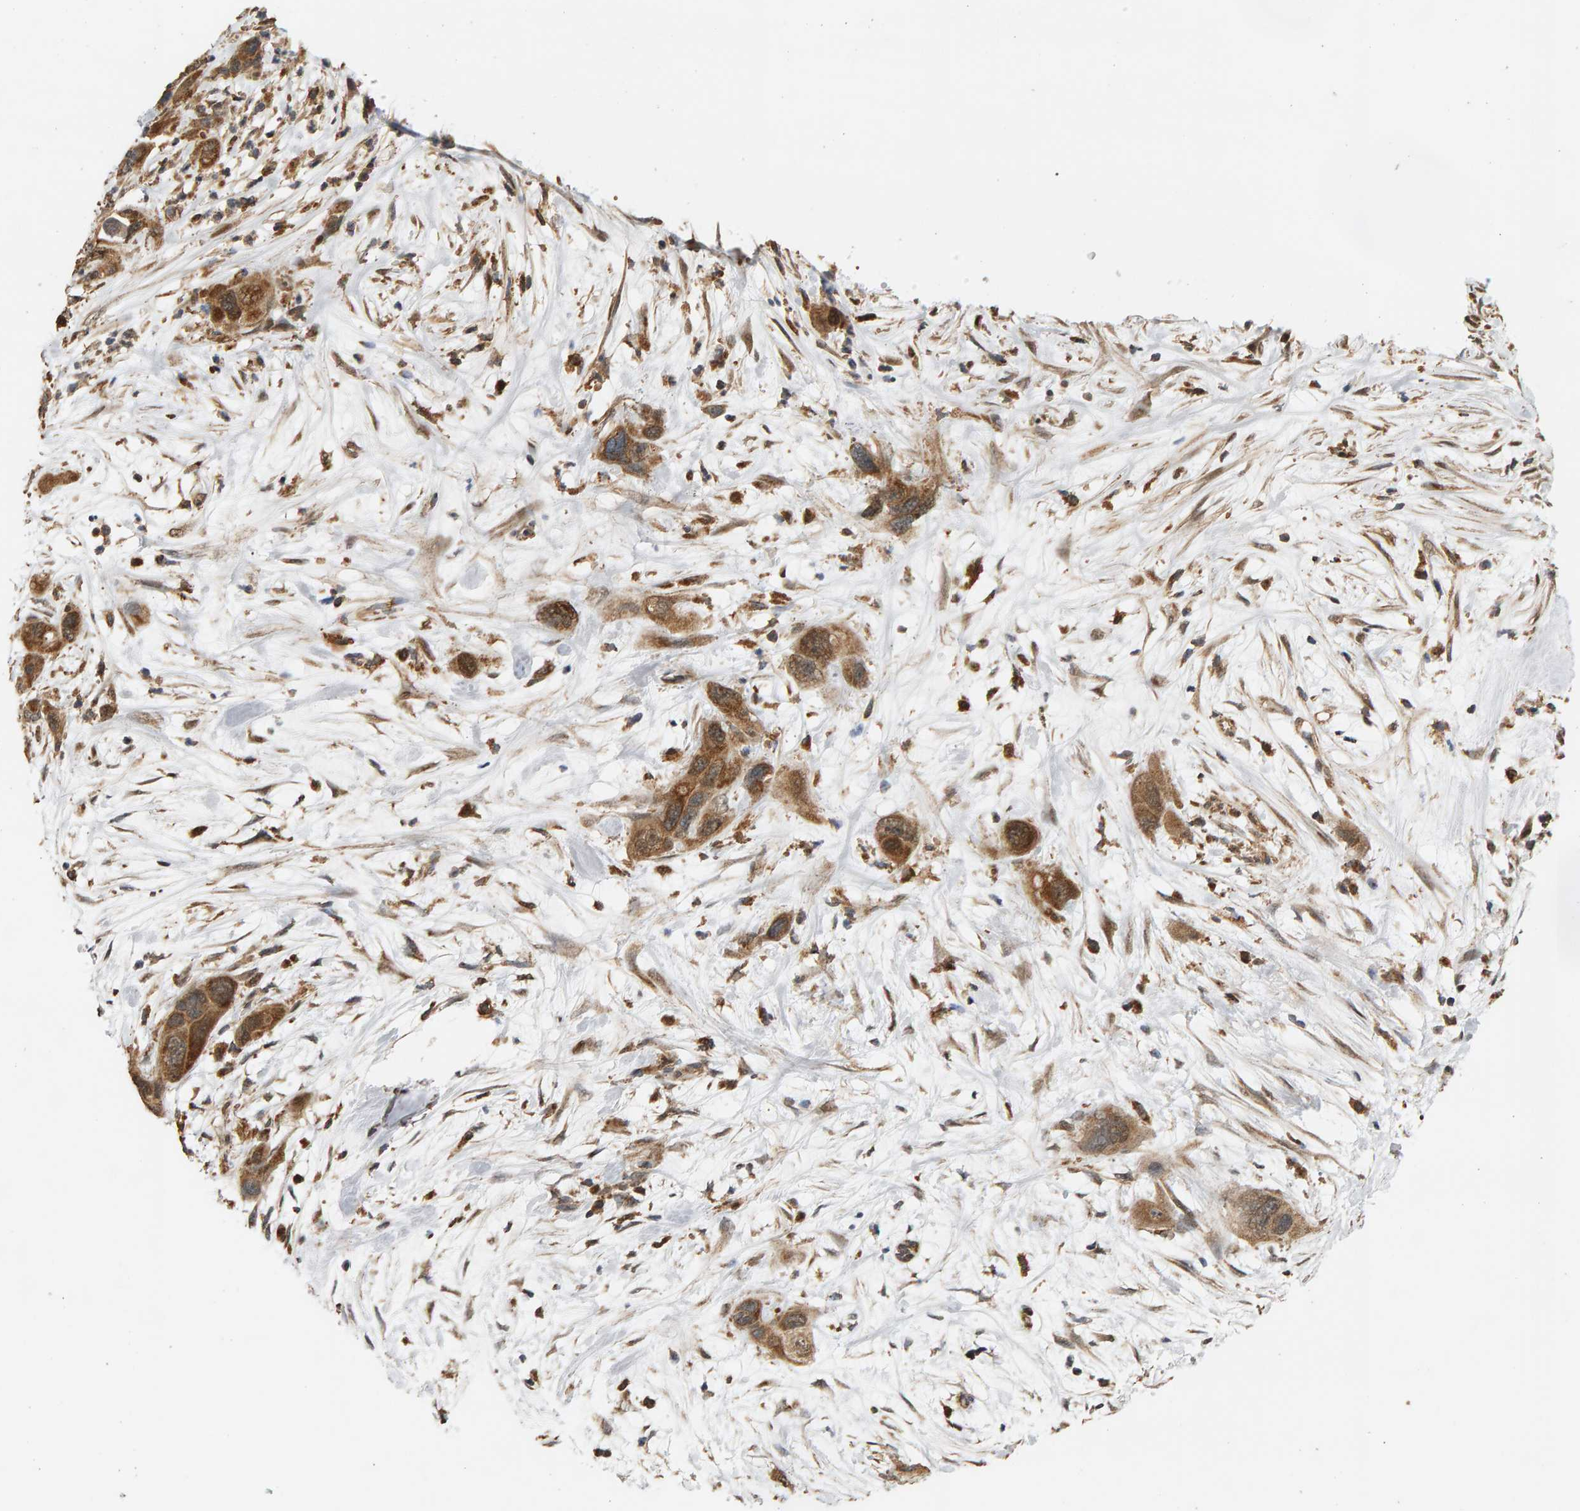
{"staining": {"intensity": "moderate", "quantity": ">75%", "location": "cytoplasmic/membranous"}, "tissue": "pancreatic cancer", "cell_type": "Tumor cells", "image_type": "cancer", "snomed": [{"axis": "morphology", "description": "Adenocarcinoma, NOS"}, {"axis": "topography", "description": "Pancreas"}], "caption": "Protein analysis of adenocarcinoma (pancreatic) tissue shows moderate cytoplasmic/membranous positivity in approximately >75% of tumor cells.", "gene": "GSTK1", "patient": {"sex": "female", "age": 71}}